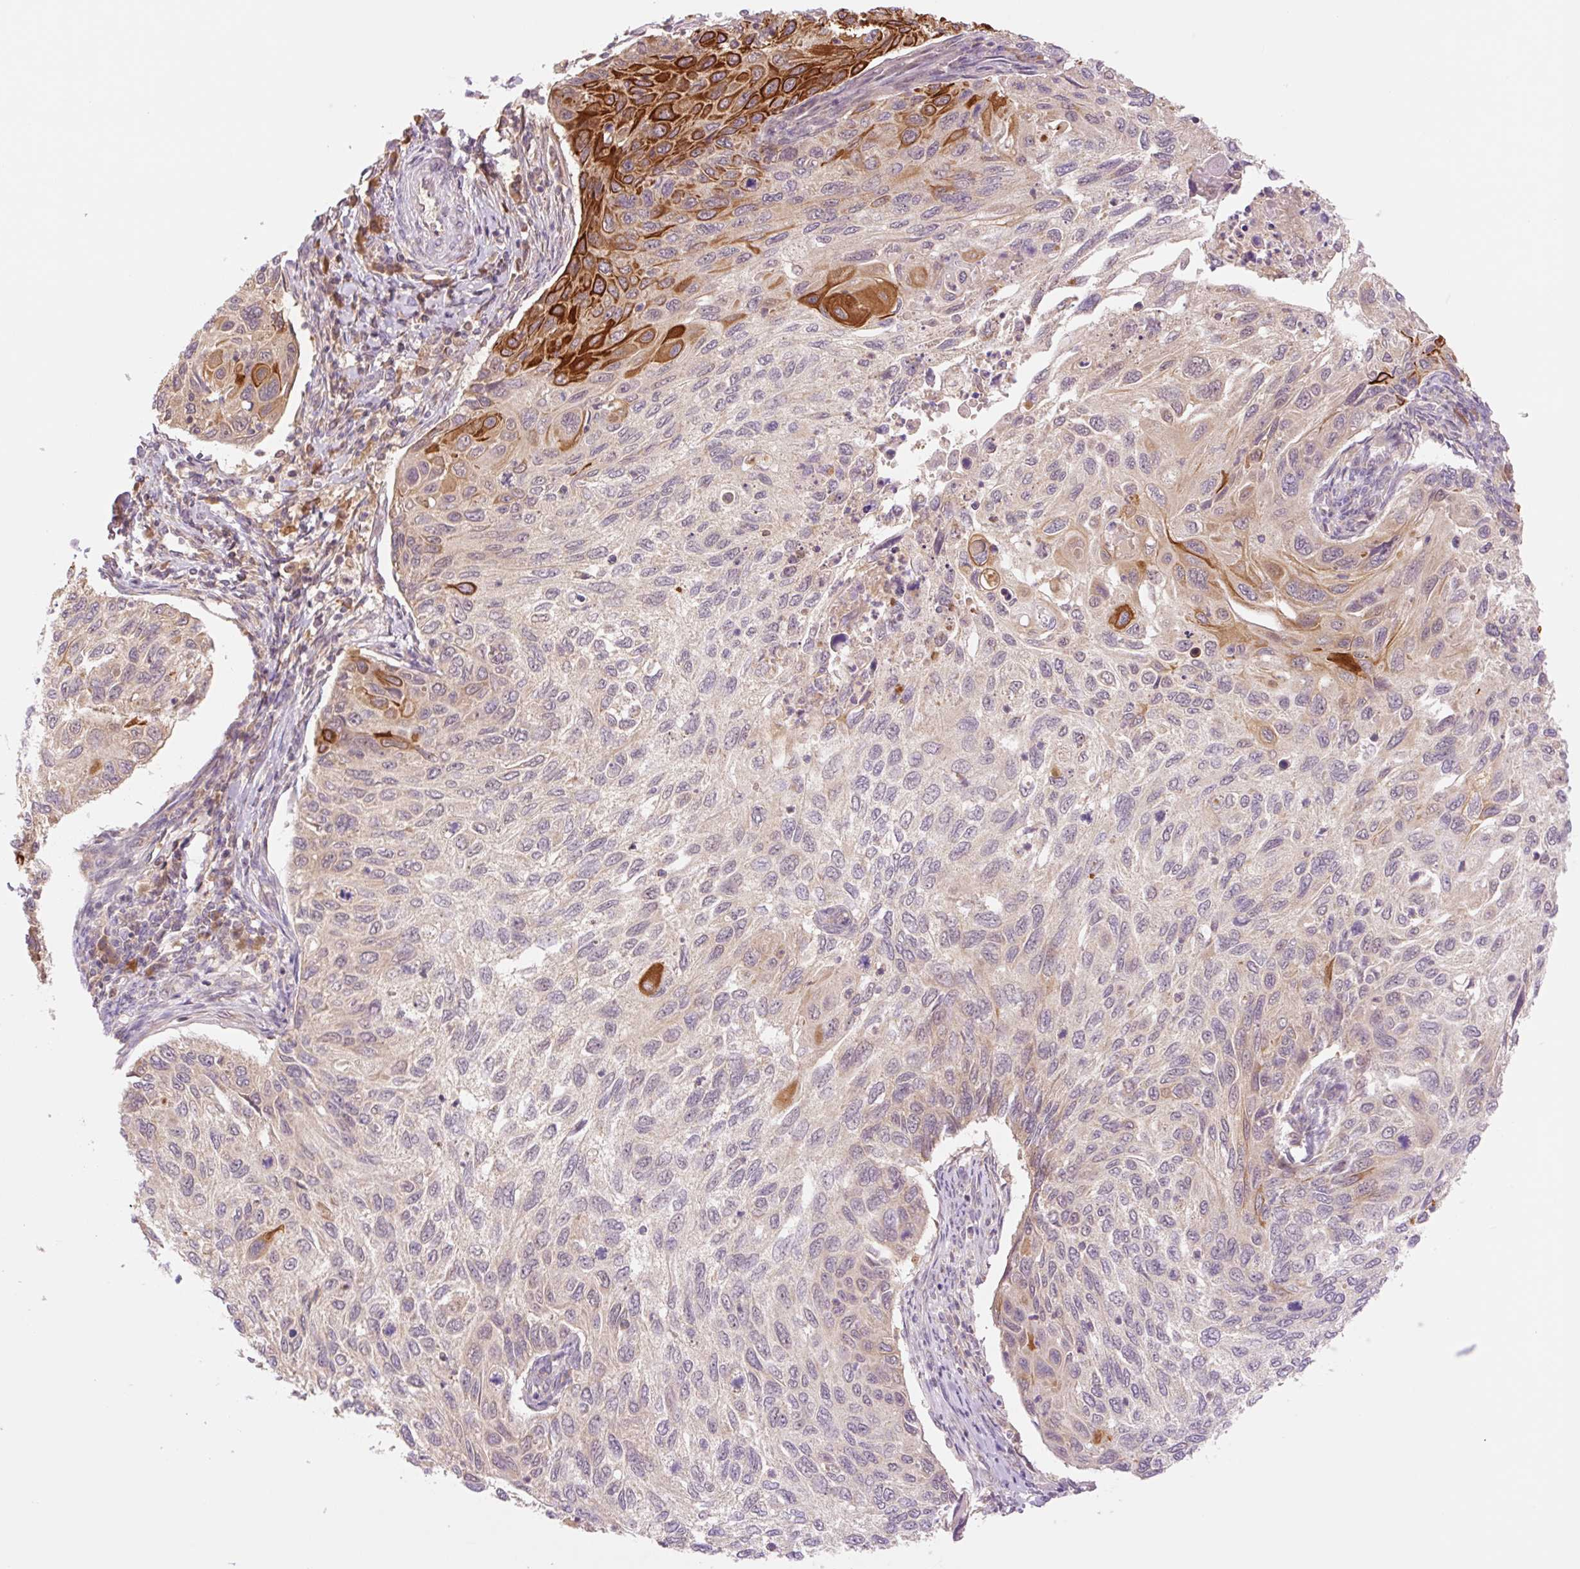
{"staining": {"intensity": "strong", "quantity": "<25%", "location": "cytoplasmic/membranous"}, "tissue": "cervical cancer", "cell_type": "Tumor cells", "image_type": "cancer", "snomed": [{"axis": "morphology", "description": "Squamous cell carcinoma, NOS"}, {"axis": "topography", "description": "Cervix"}], "caption": "Immunohistochemical staining of human cervical cancer displays medium levels of strong cytoplasmic/membranous protein staining in approximately <25% of tumor cells. The staining was performed using DAB to visualize the protein expression in brown, while the nuclei were stained in blue with hematoxylin (Magnification: 20x).", "gene": "YJU2B", "patient": {"sex": "female", "age": 70}}